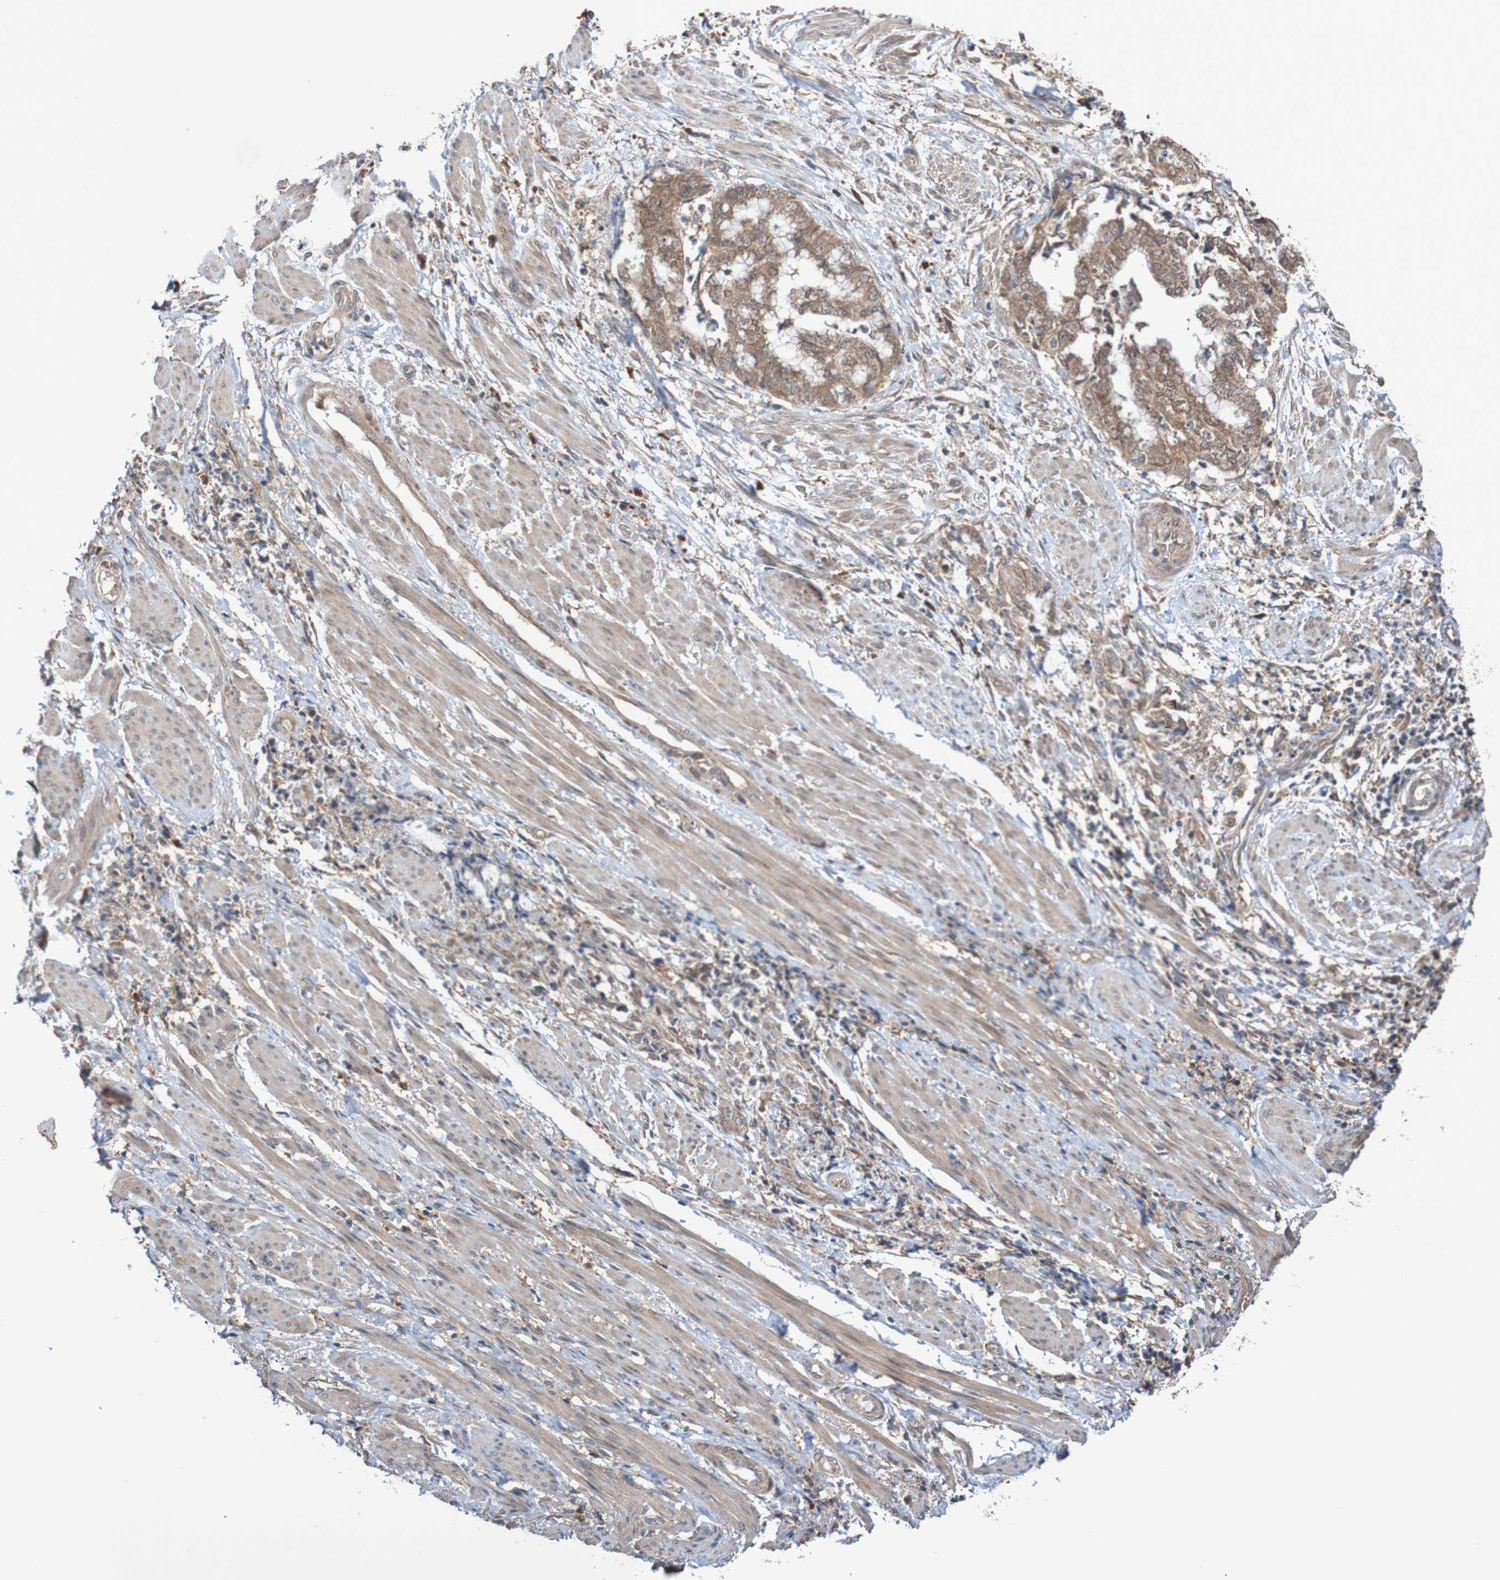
{"staining": {"intensity": "moderate", "quantity": ">75%", "location": "cytoplasmic/membranous"}, "tissue": "endometrial cancer", "cell_type": "Tumor cells", "image_type": "cancer", "snomed": [{"axis": "morphology", "description": "Necrosis, NOS"}, {"axis": "morphology", "description": "Adenocarcinoma, NOS"}, {"axis": "topography", "description": "Endometrium"}], "caption": "A high-resolution histopathology image shows IHC staining of endometrial adenocarcinoma, which displays moderate cytoplasmic/membranous expression in about >75% of tumor cells. (DAB = brown stain, brightfield microscopy at high magnification).", "gene": "PHPT1", "patient": {"sex": "female", "age": 79}}